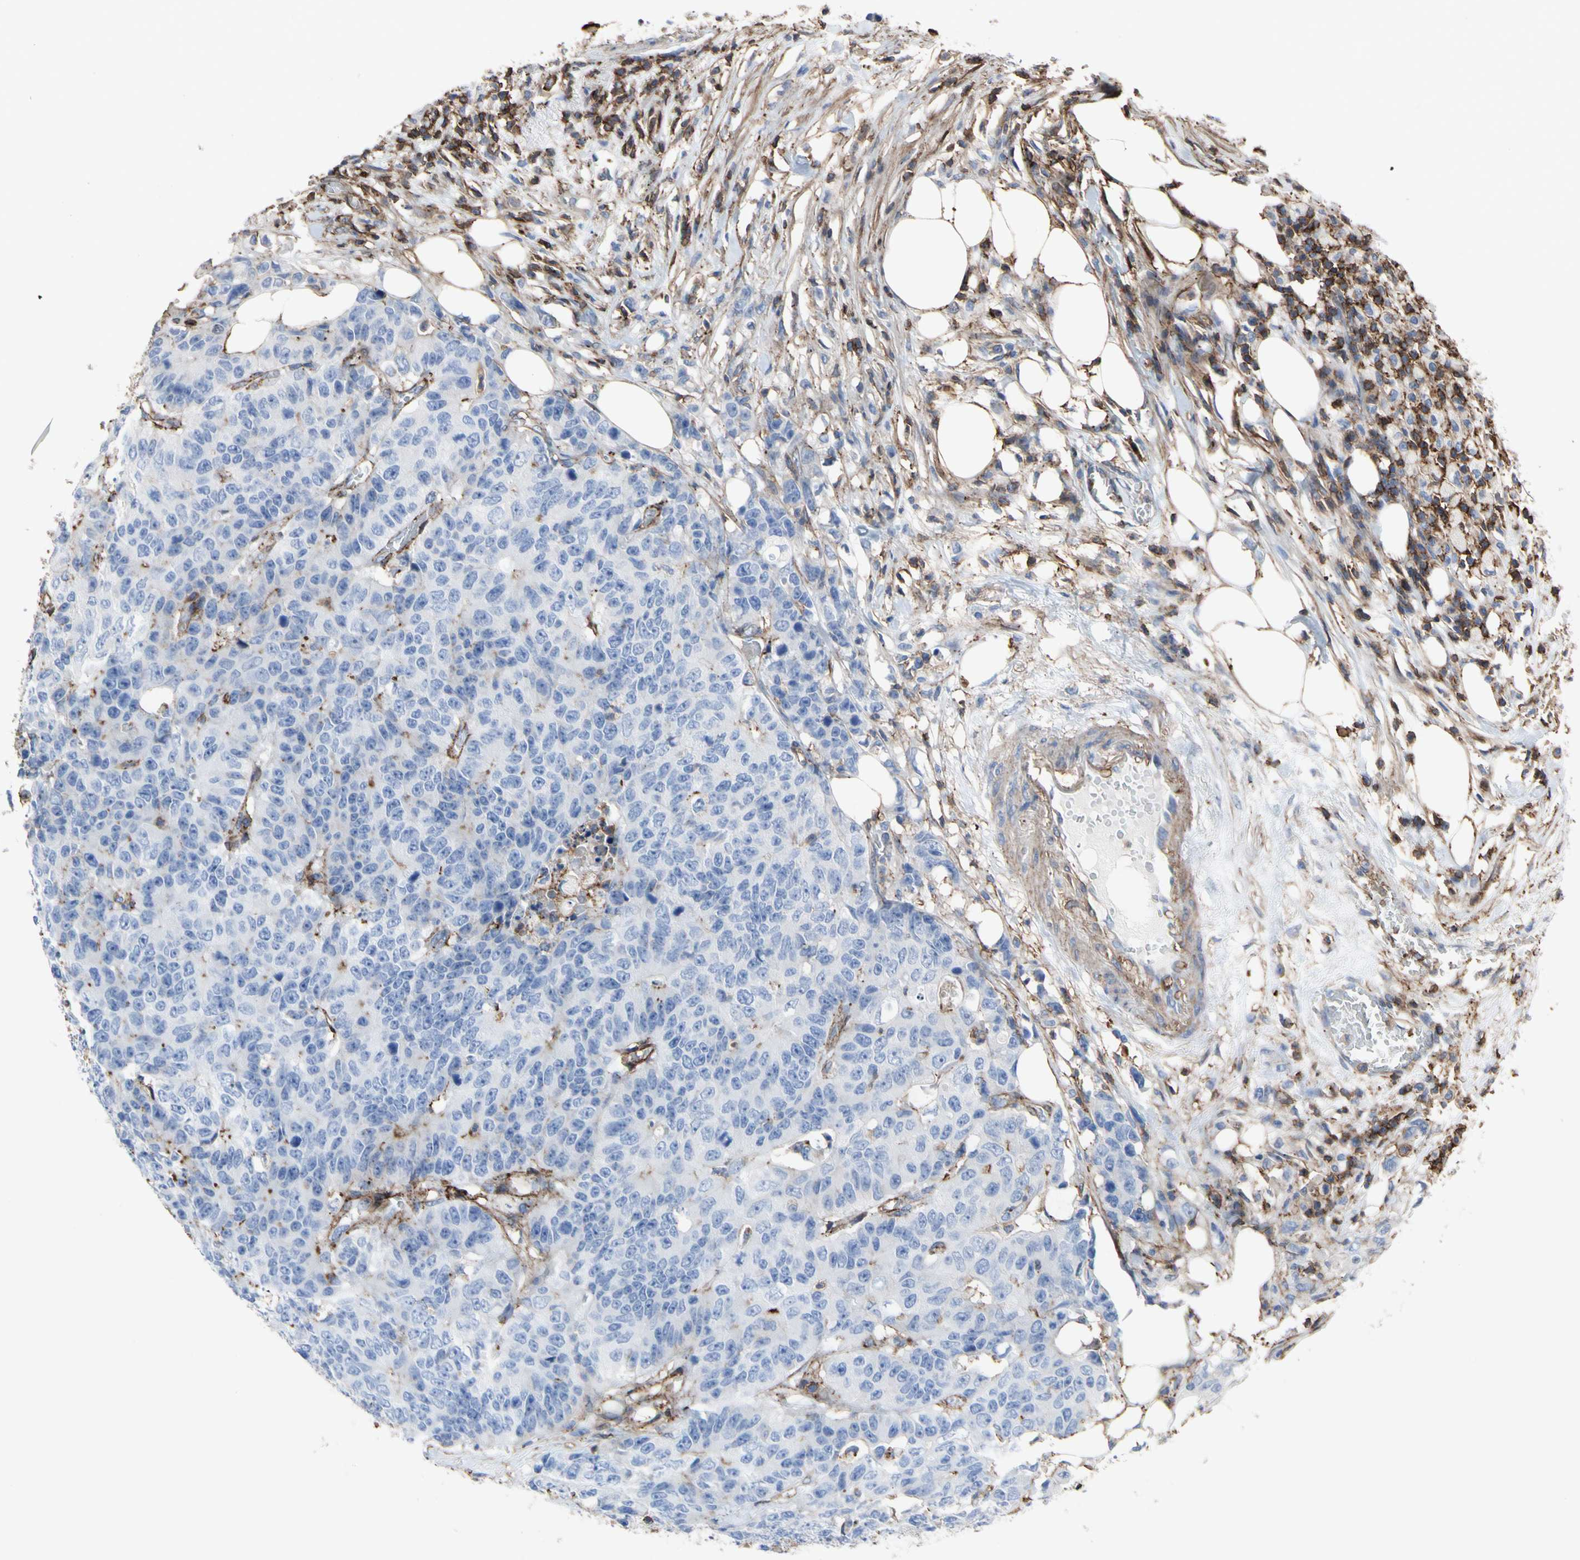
{"staining": {"intensity": "negative", "quantity": "none", "location": "none"}, "tissue": "colorectal cancer", "cell_type": "Tumor cells", "image_type": "cancer", "snomed": [{"axis": "morphology", "description": "Adenocarcinoma, NOS"}, {"axis": "topography", "description": "Colon"}], "caption": "Tumor cells show no significant protein expression in colorectal cancer.", "gene": "ANXA6", "patient": {"sex": "female", "age": 86}}